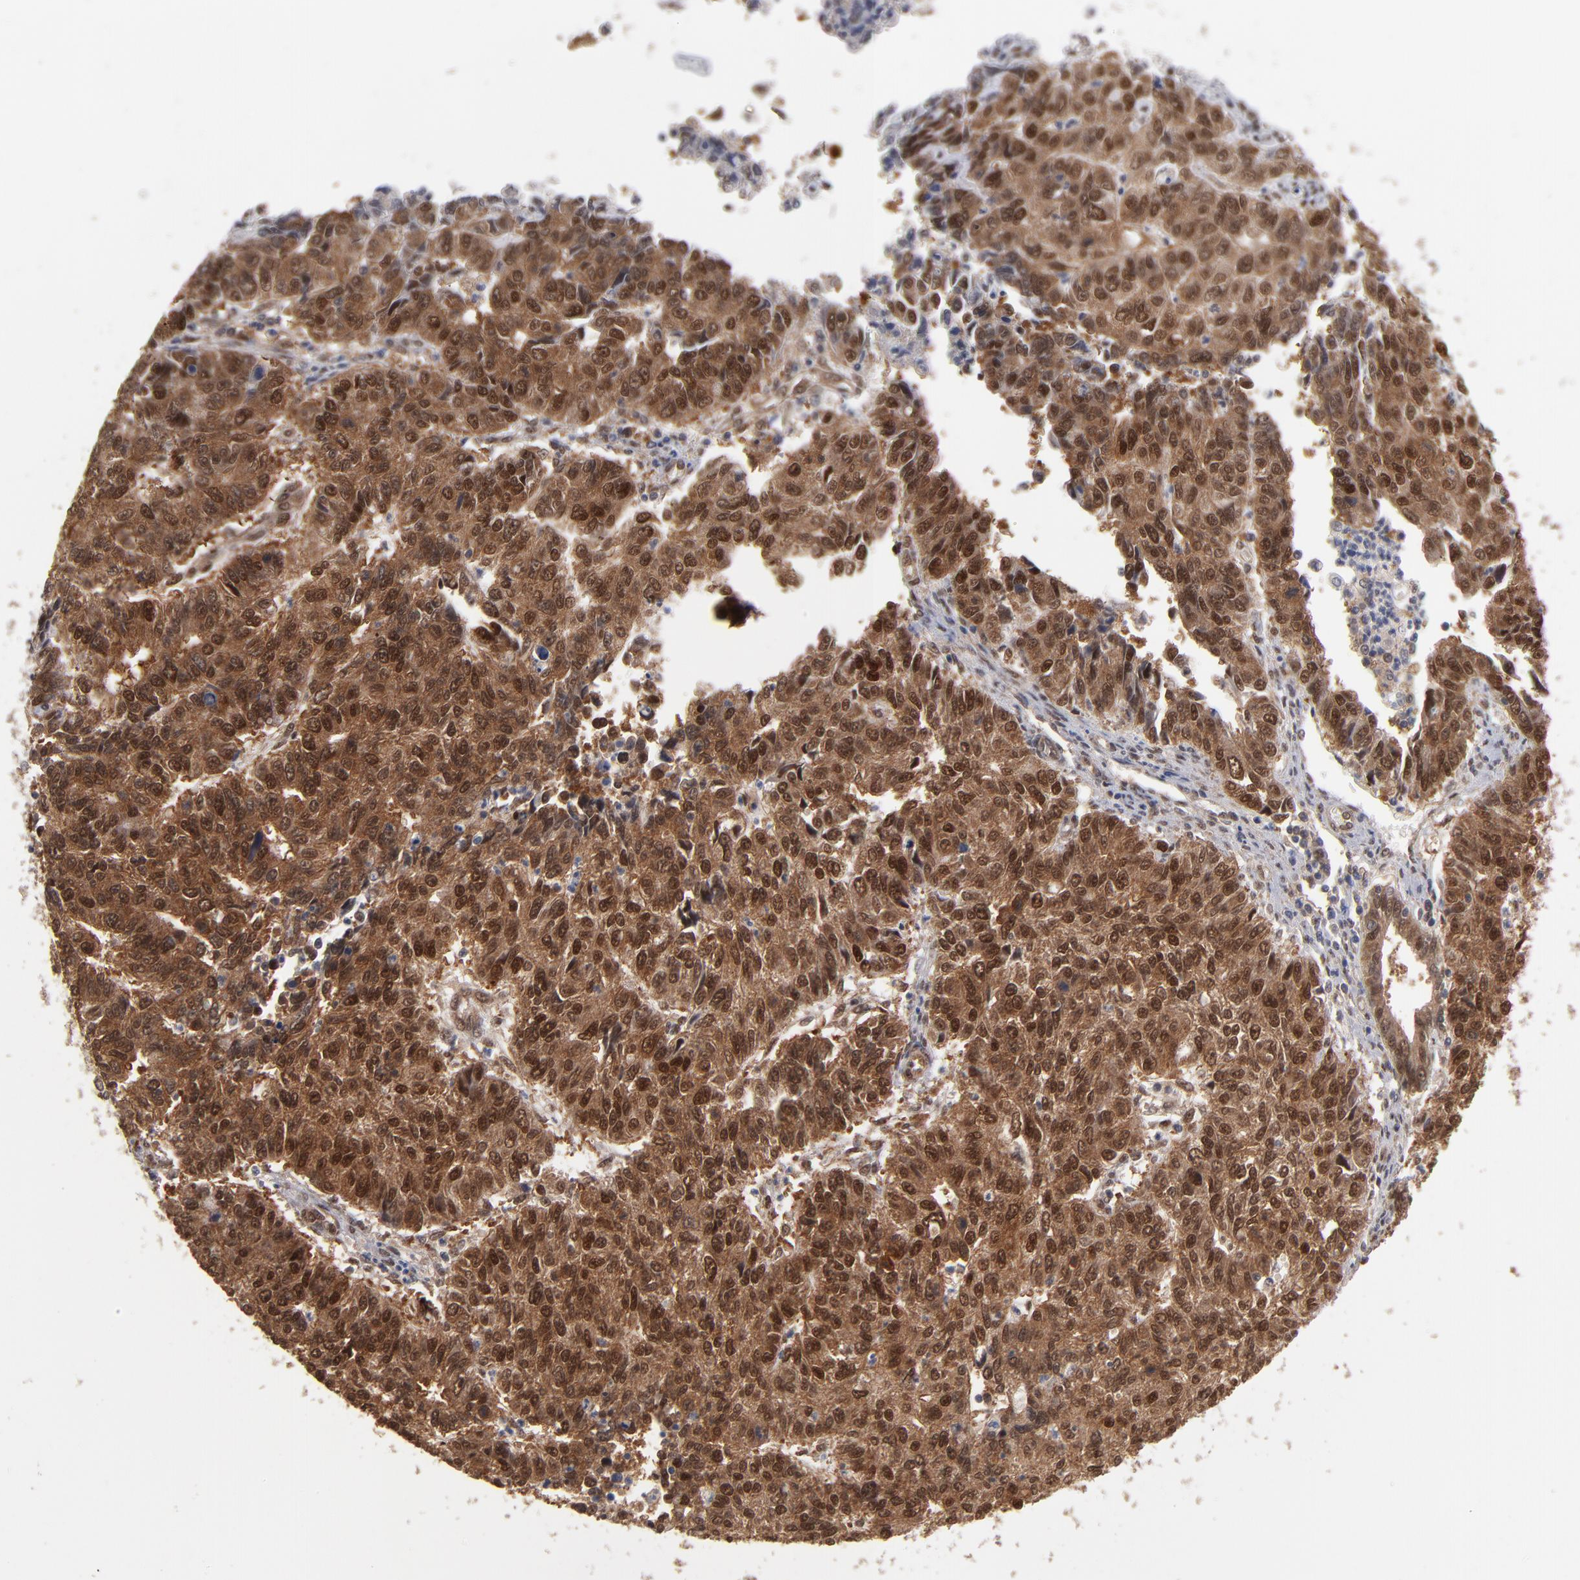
{"staining": {"intensity": "strong", "quantity": ">75%", "location": "cytoplasmic/membranous,nuclear"}, "tissue": "endometrial cancer", "cell_type": "Tumor cells", "image_type": "cancer", "snomed": [{"axis": "morphology", "description": "Adenocarcinoma, NOS"}, {"axis": "topography", "description": "Endometrium"}], "caption": "An image showing strong cytoplasmic/membranous and nuclear positivity in approximately >75% of tumor cells in endometrial cancer, as visualized by brown immunohistochemical staining.", "gene": "HUWE1", "patient": {"sex": "female", "age": 42}}